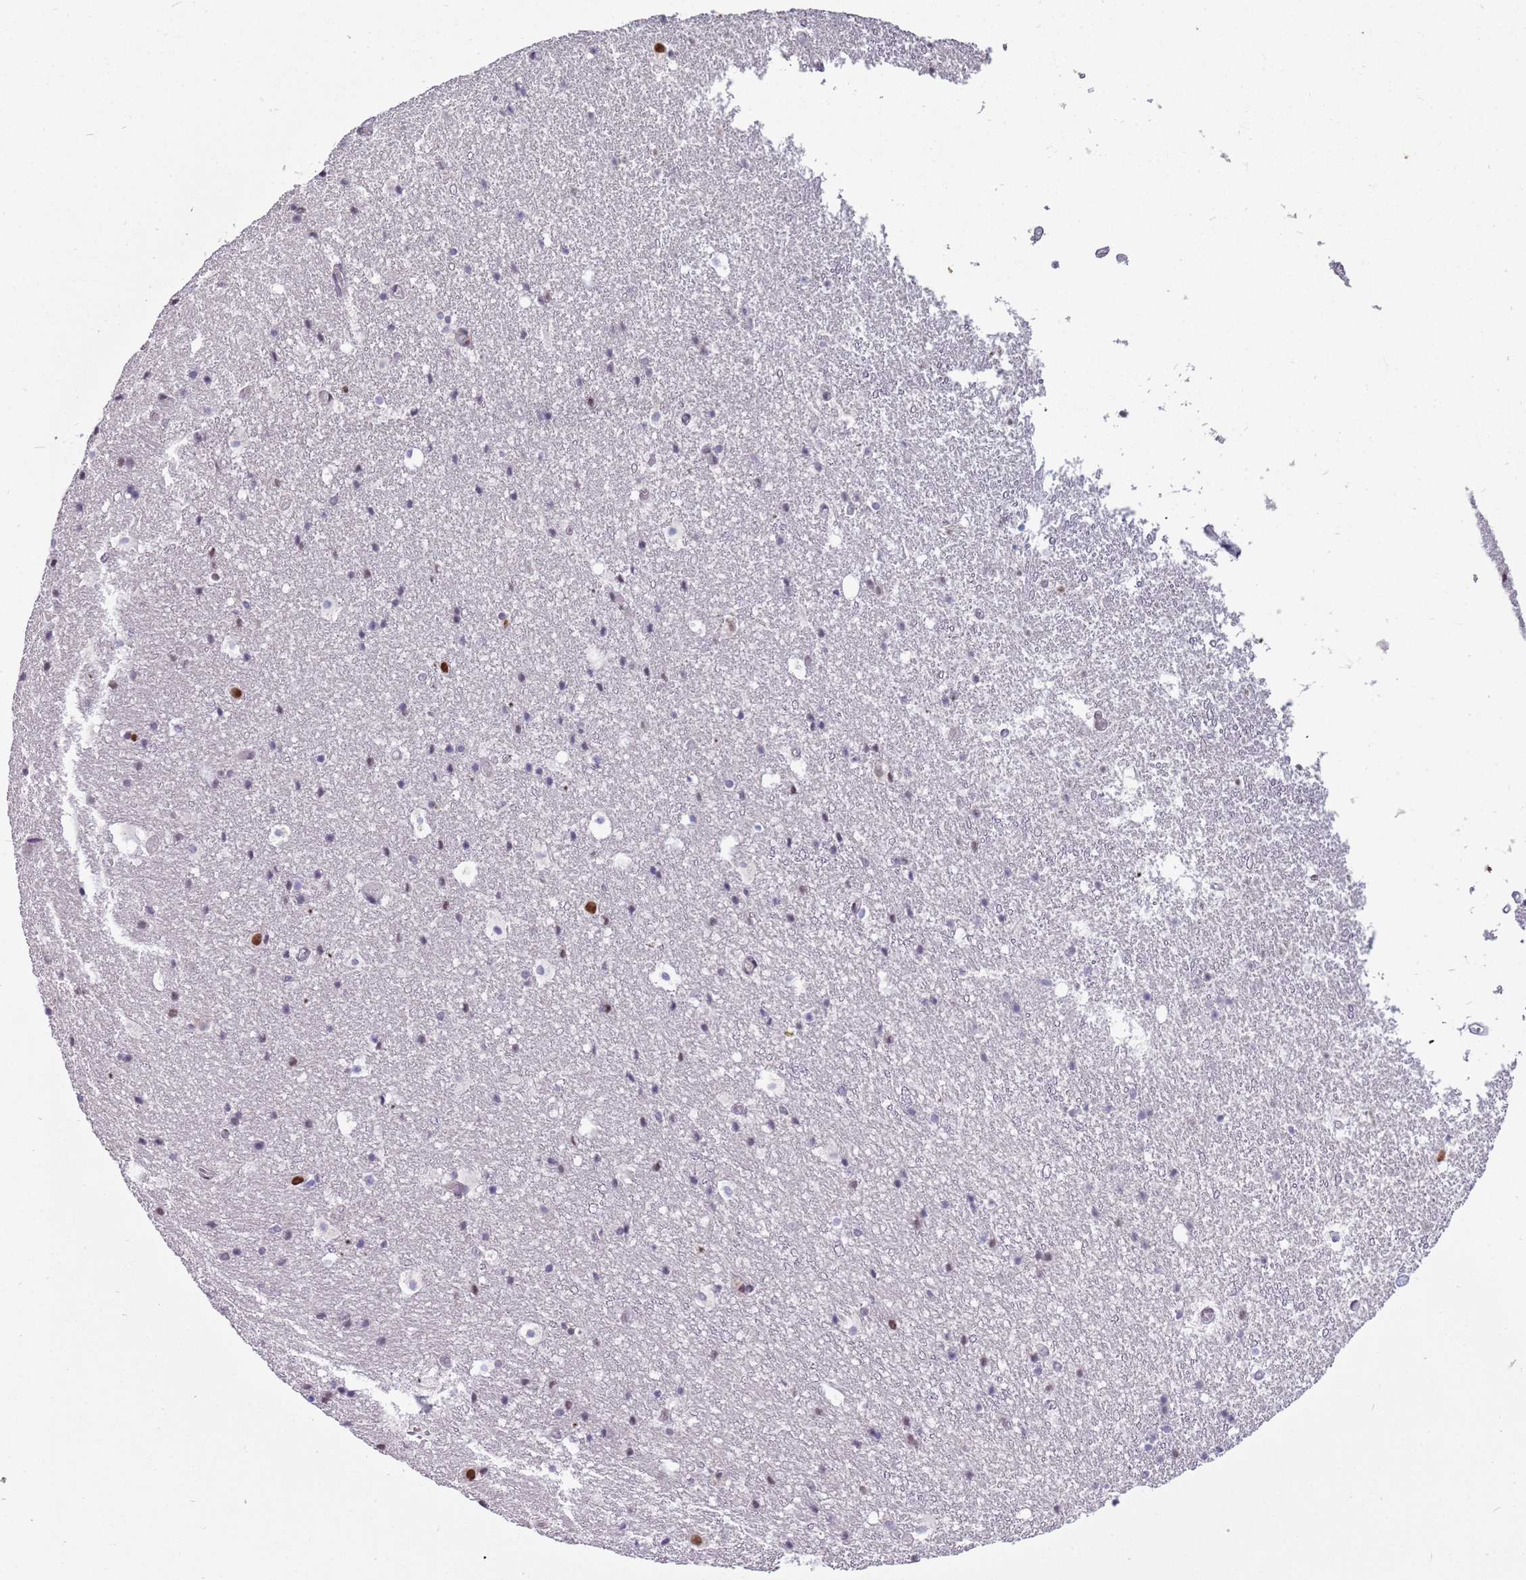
{"staining": {"intensity": "negative", "quantity": "none", "location": "none"}, "tissue": "hippocampus", "cell_type": "Glial cells", "image_type": "normal", "snomed": [{"axis": "morphology", "description": "Normal tissue, NOS"}, {"axis": "topography", "description": "Hippocampus"}], "caption": "IHC histopathology image of normal hippocampus: human hippocampus stained with DAB shows no significant protein positivity in glial cells. (Stains: DAB (3,3'-diaminobenzidine) immunohistochemistry (IHC) with hematoxylin counter stain, Microscopy: brightfield microscopy at high magnification).", "gene": "BARD1", "patient": {"sex": "female", "age": 52}}